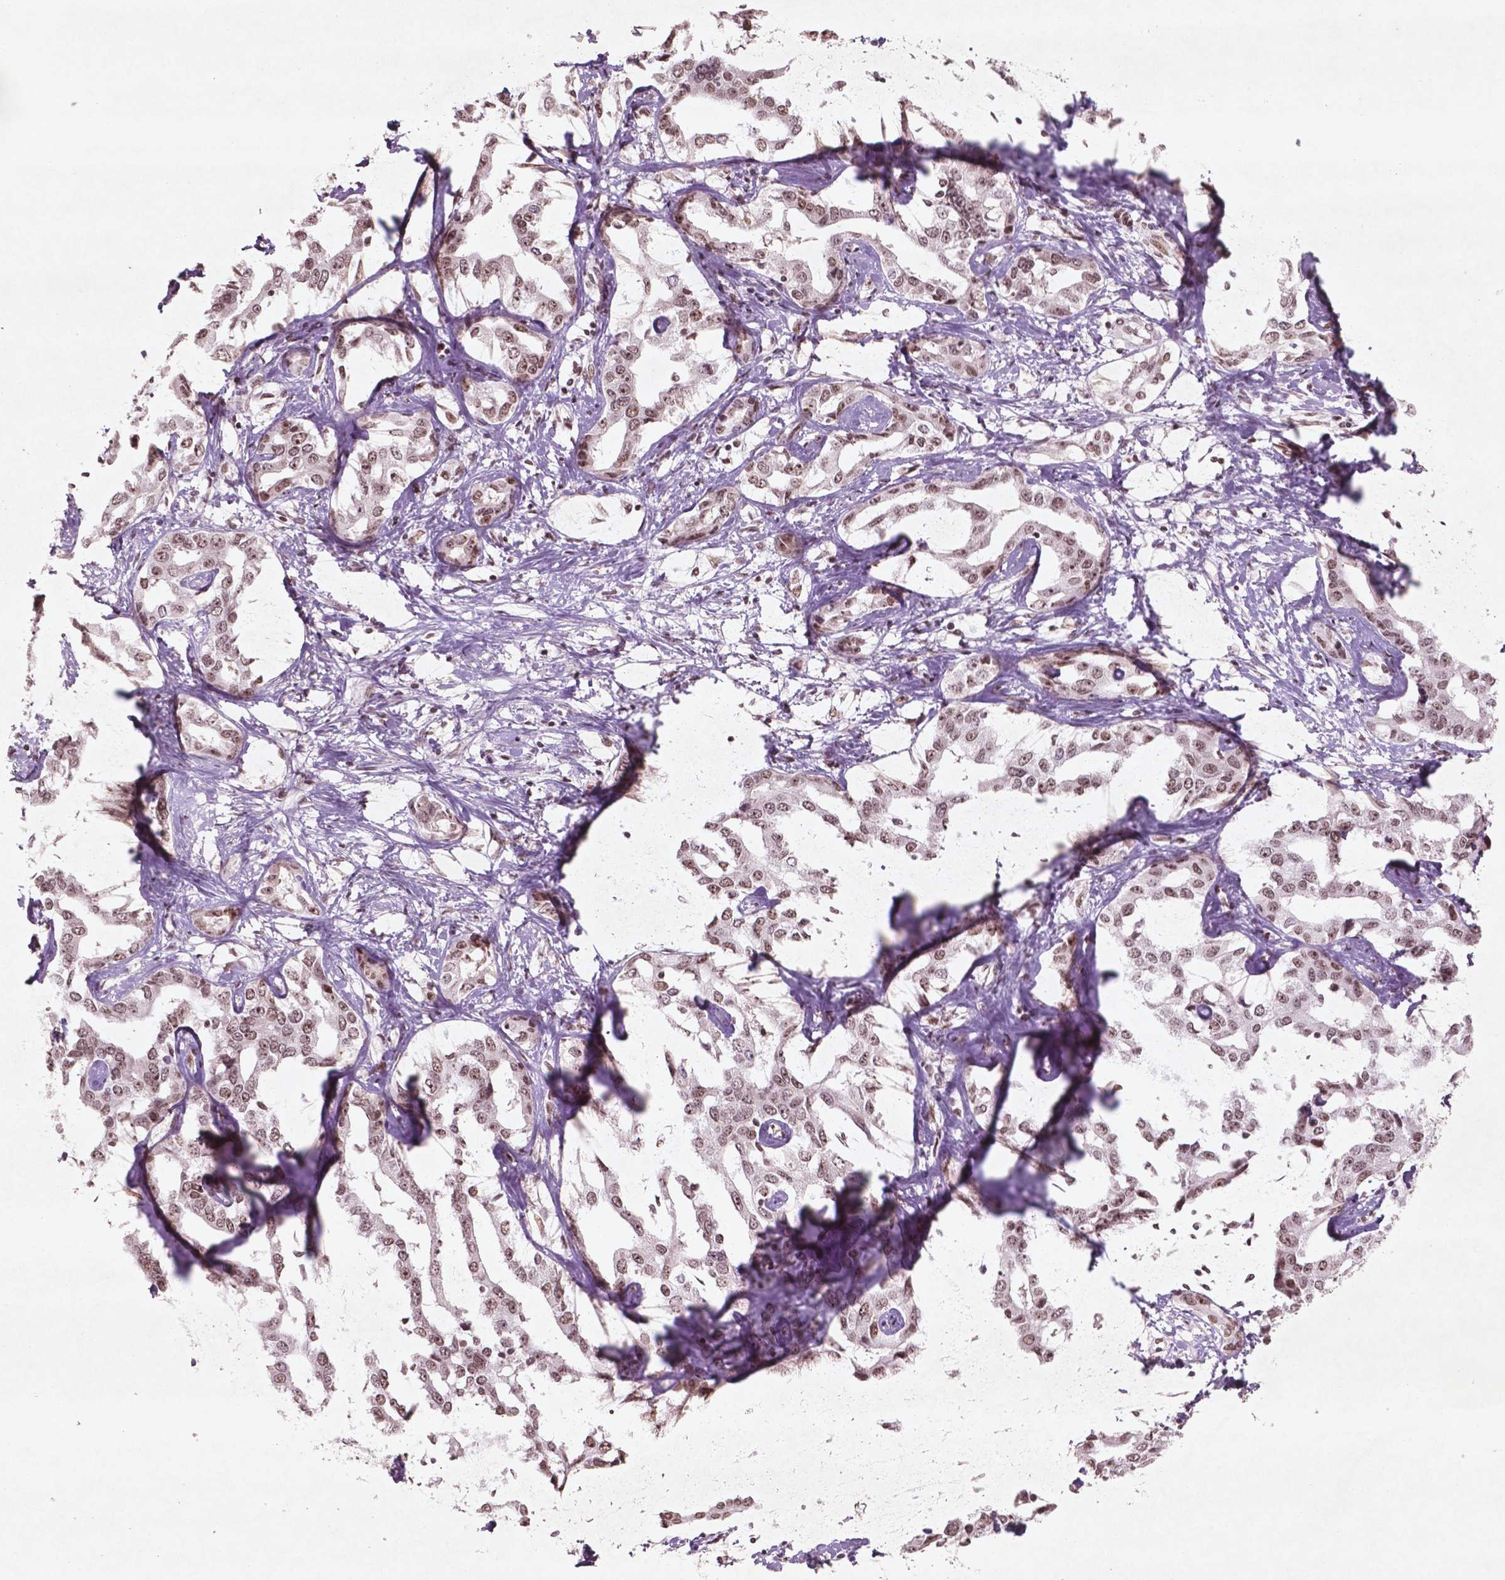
{"staining": {"intensity": "moderate", "quantity": ">75%", "location": "nuclear"}, "tissue": "liver cancer", "cell_type": "Tumor cells", "image_type": "cancer", "snomed": [{"axis": "morphology", "description": "Cholangiocarcinoma"}, {"axis": "topography", "description": "Liver"}], "caption": "Moderate nuclear positivity is present in approximately >75% of tumor cells in liver cholangiocarcinoma.", "gene": "HMG20B", "patient": {"sex": "male", "age": 59}}